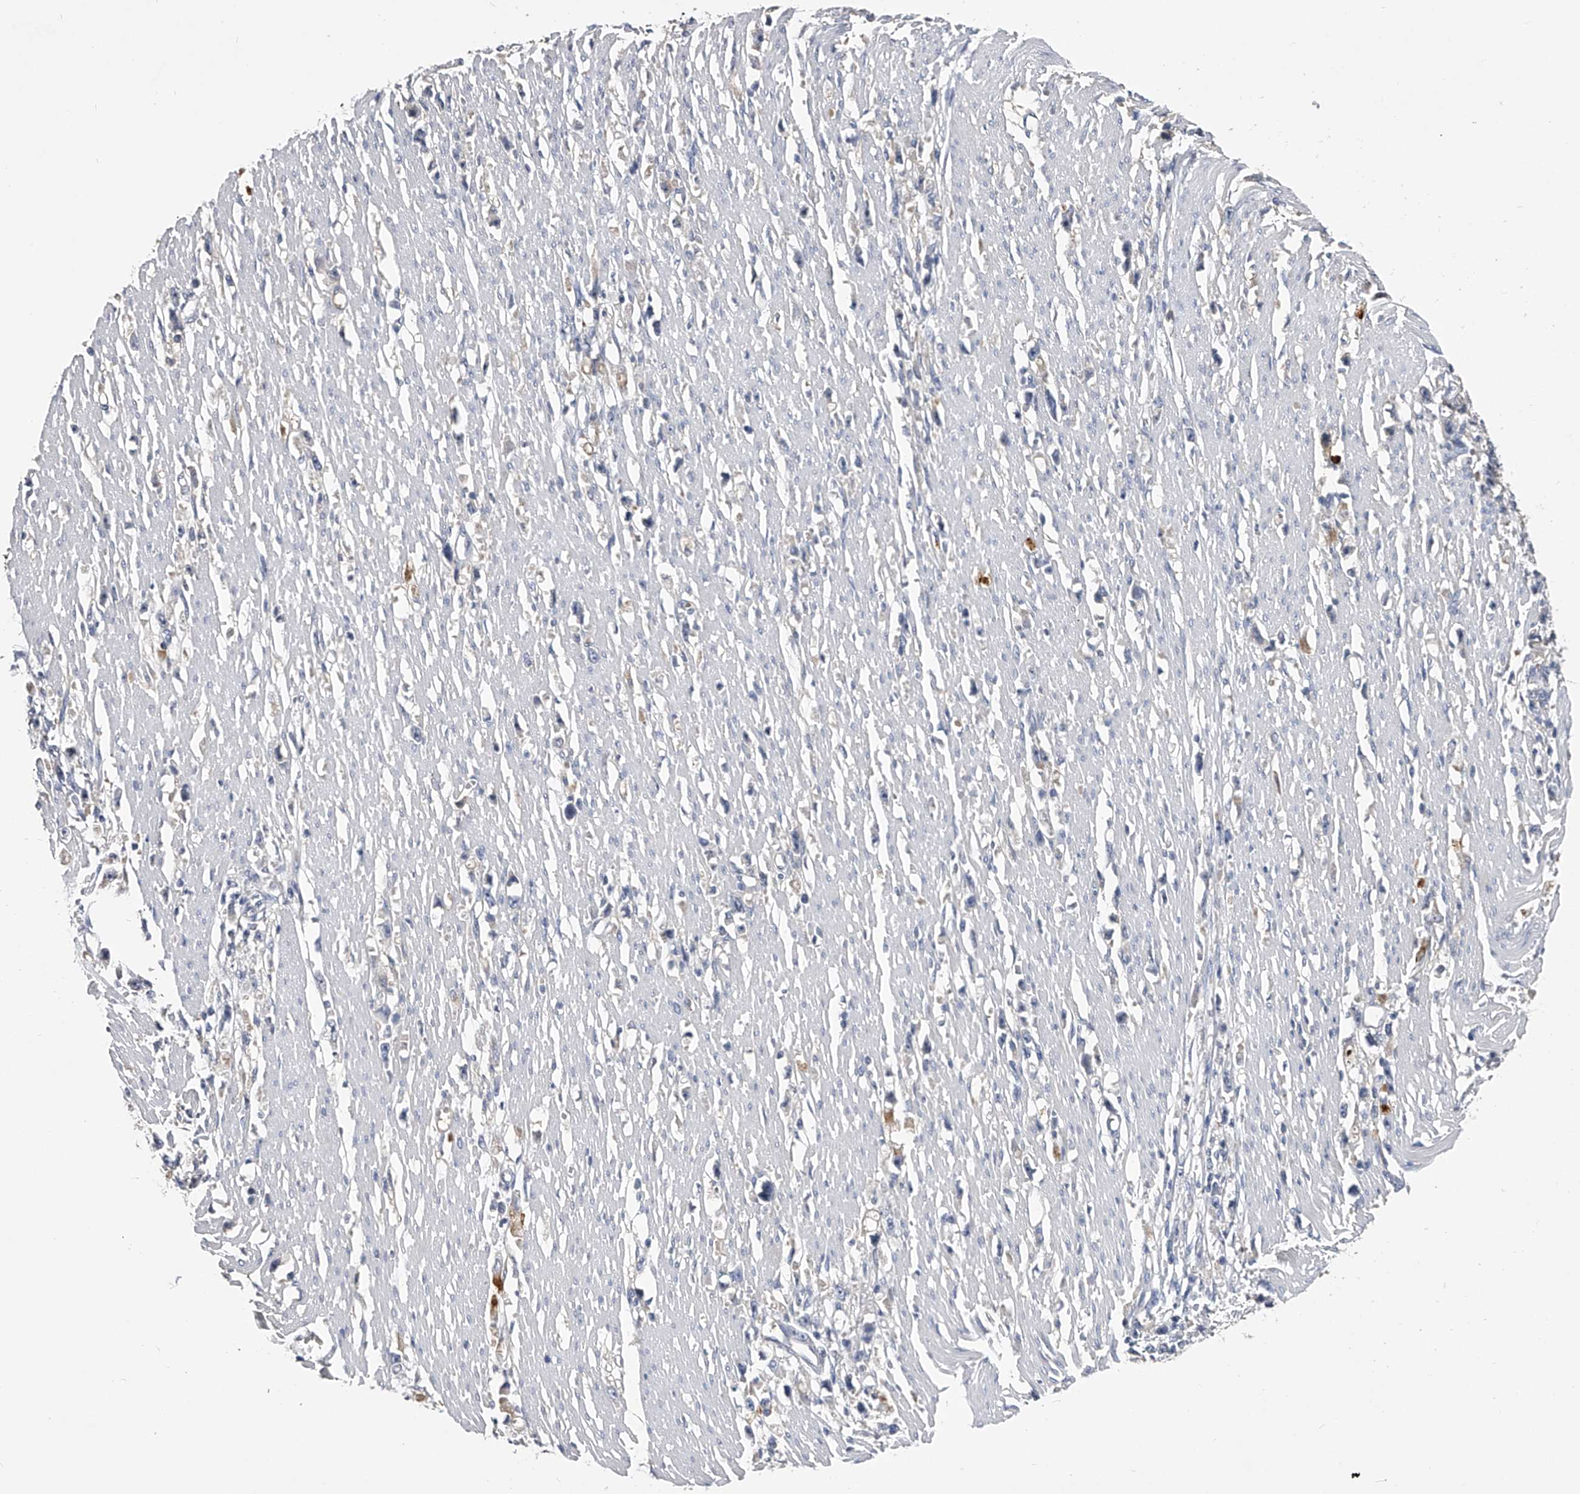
{"staining": {"intensity": "negative", "quantity": "none", "location": "none"}, "tissue": "stomach cancer", "cell_type": "Tumor cells", "image_type": "cancer", "snomed": [{"axis": "morphology", "description": "Adenocarcinoma, NOS"}, {"axis": "topography", "description": "Stomach"}], "caption": "There is no significant staining in tumor cells of adenocarcinoma (stomach). (Brightfield microscopy of DAB immunohistochemistry at high magnification).", "gene": "MDN1", "patient": {"sex": "female", "age": 59}}